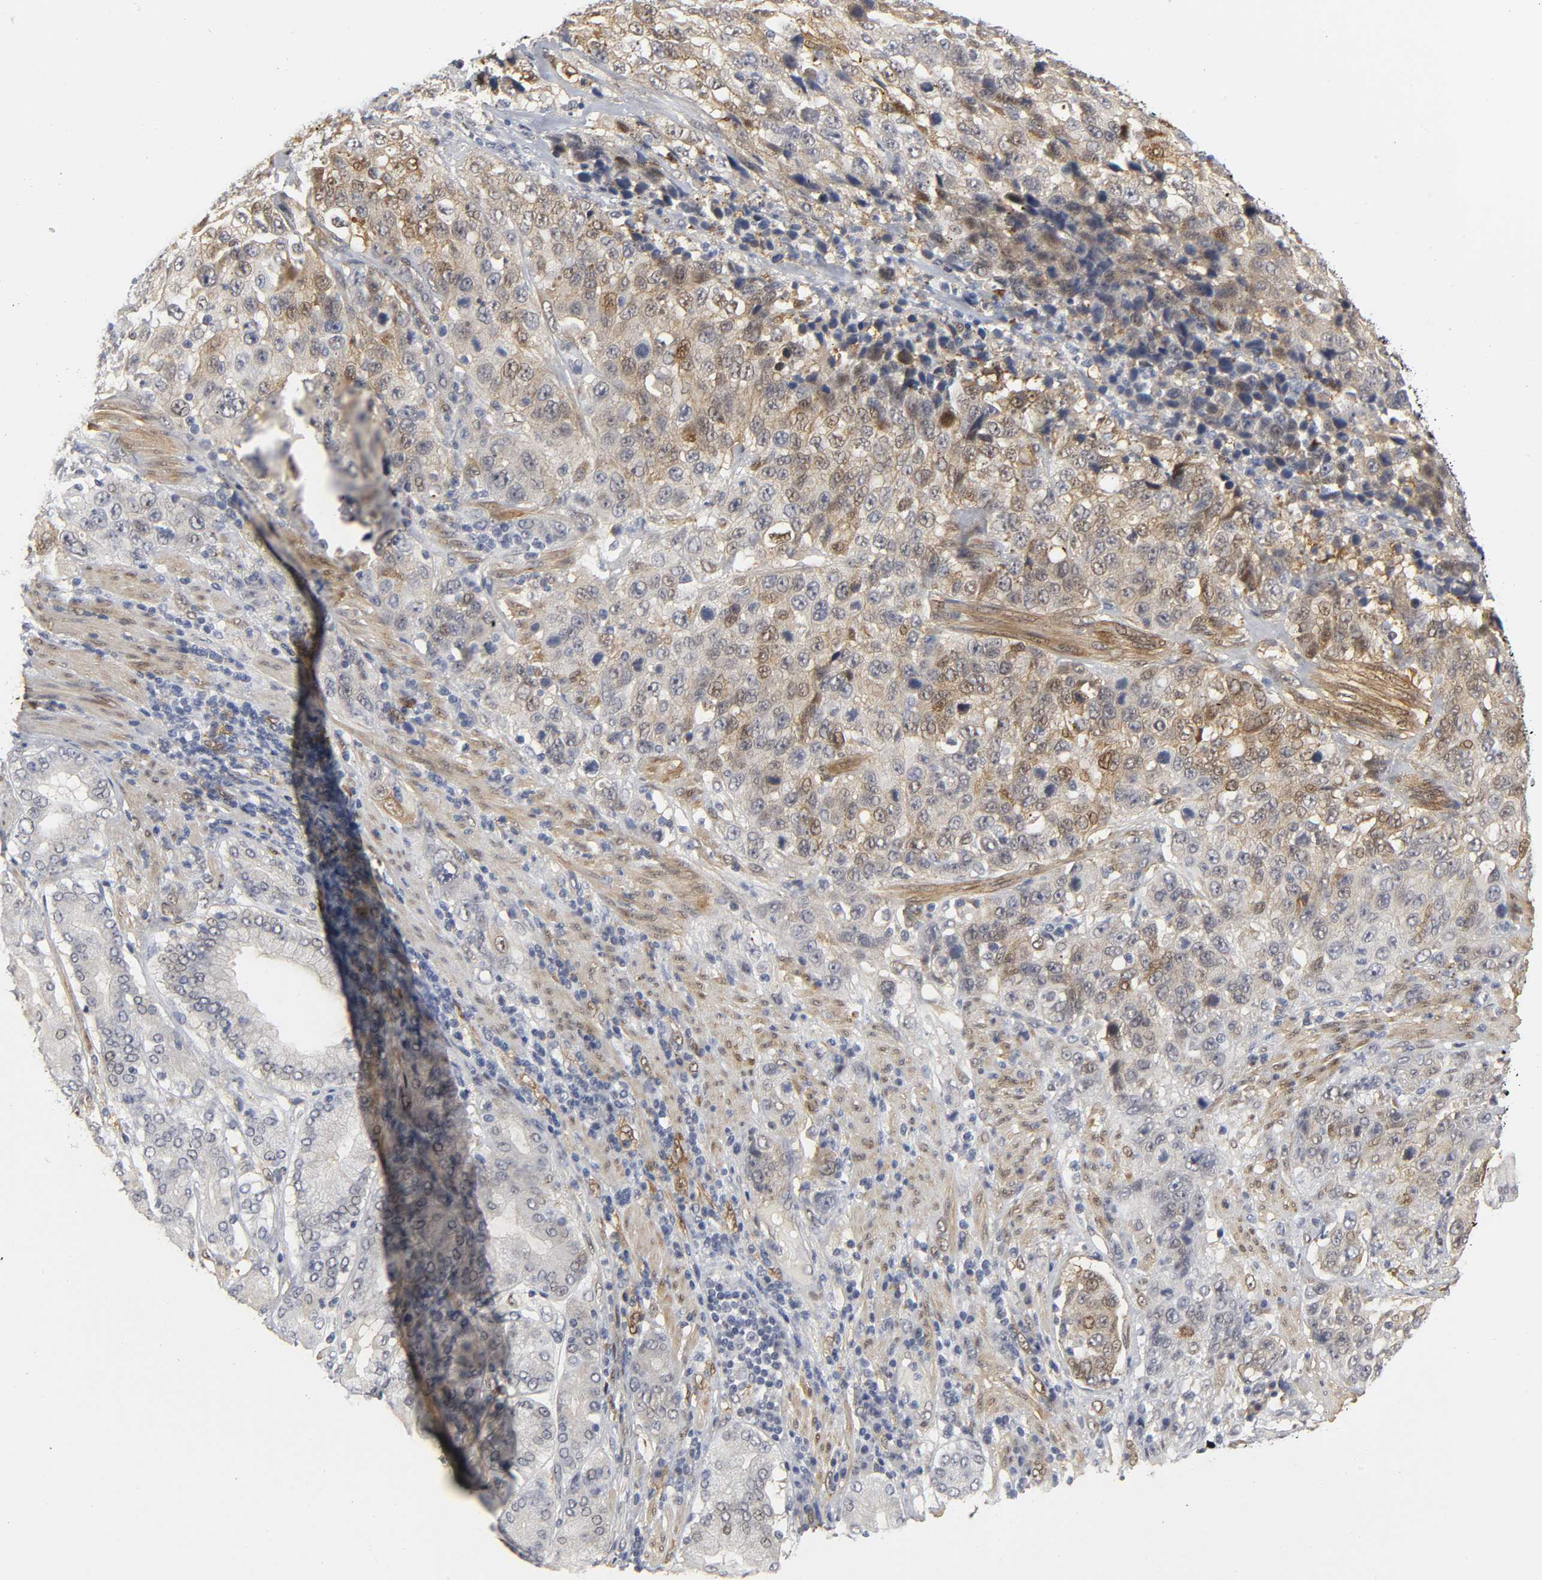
{"staining": {"intensity": "moderate", "quantity": "25%-75%", "location": "cytoplasmic/membranous,nuclear"}, "tissue": "stomach cancer", "cell_type": "Tumor cells", "image_type": "cancer", "snomed": [{"axis": "morphology", "description": "Normal tissue, NOS"}, {"axis": "morphology", "description": "Adenocarcinoma, NOS"}, {"axis": "topography", "description": "Stomach"}], "caption": "IHC micrograph of neoplastic tissue: human adenocarcinoma (stomach) stained using immunohistochemistry exhibits medium levels of moderate protein expression localized specifically in the cytoplasmic/membranous and nuclear of tumor cells, appearing as a cytoplasmic/membranous and nuclear brown color.", "gene": "PDLIM3", "patient": {"sex": "male", "age": 48}}